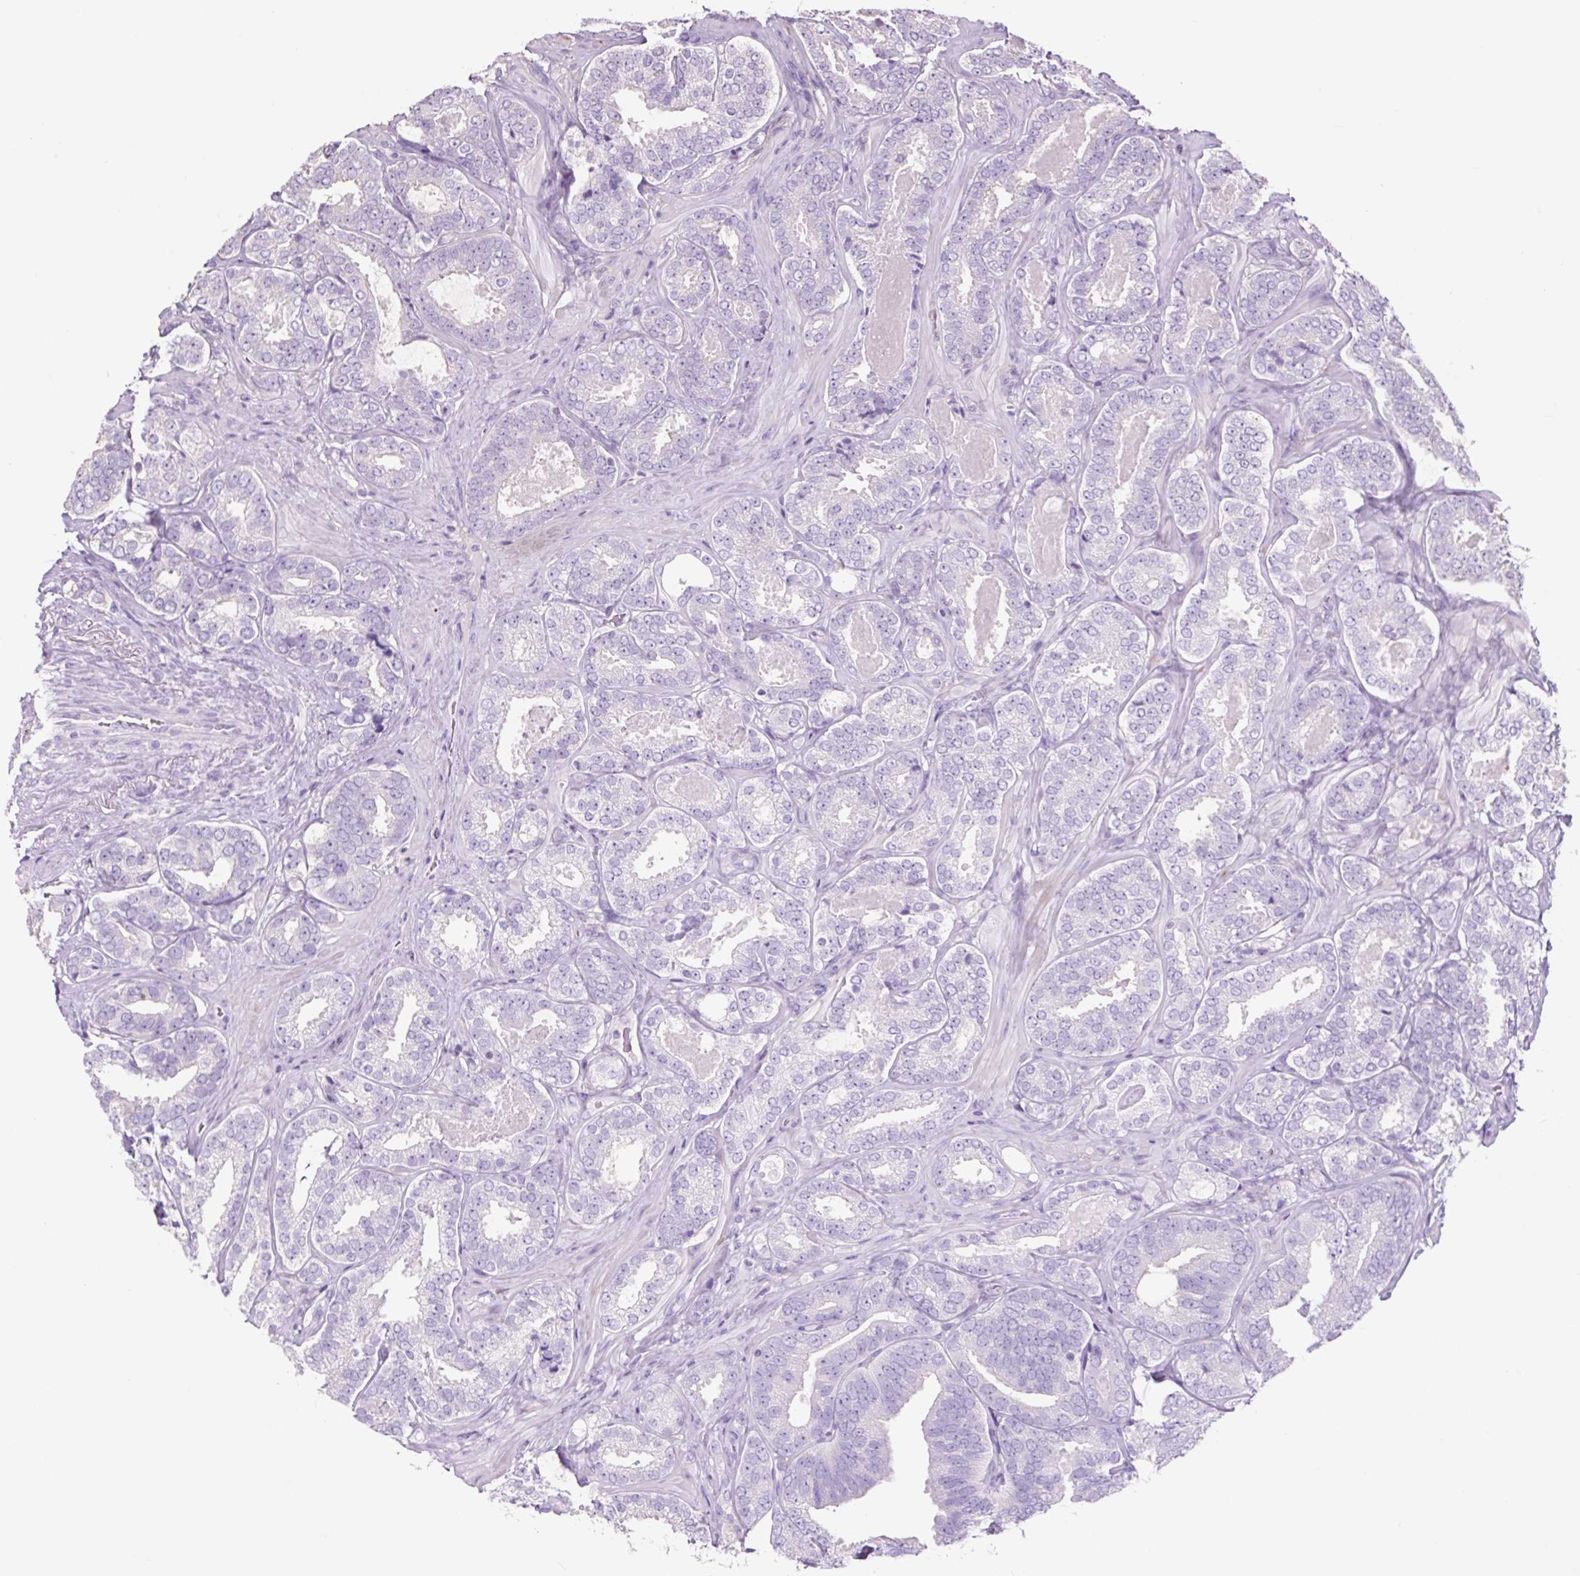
{"staining": {"intensity": "negative", "quantity": "none", "location": "none"}, "tissue": "prostate cancer", "cell_type": "Tumor cells", "image_type": "cancer", "snomed": [{"axis": "morphology", "description": "Adenocarcinoma, High grade"}, {"axis": "topography", "description": "Prostate"}], "caption": "Tumor cells show no significant staining in prostate cancer (high-grade adenocarcinoma).", "gene": "OR10A7", "patient": {"sex": "male", "age": 65}}